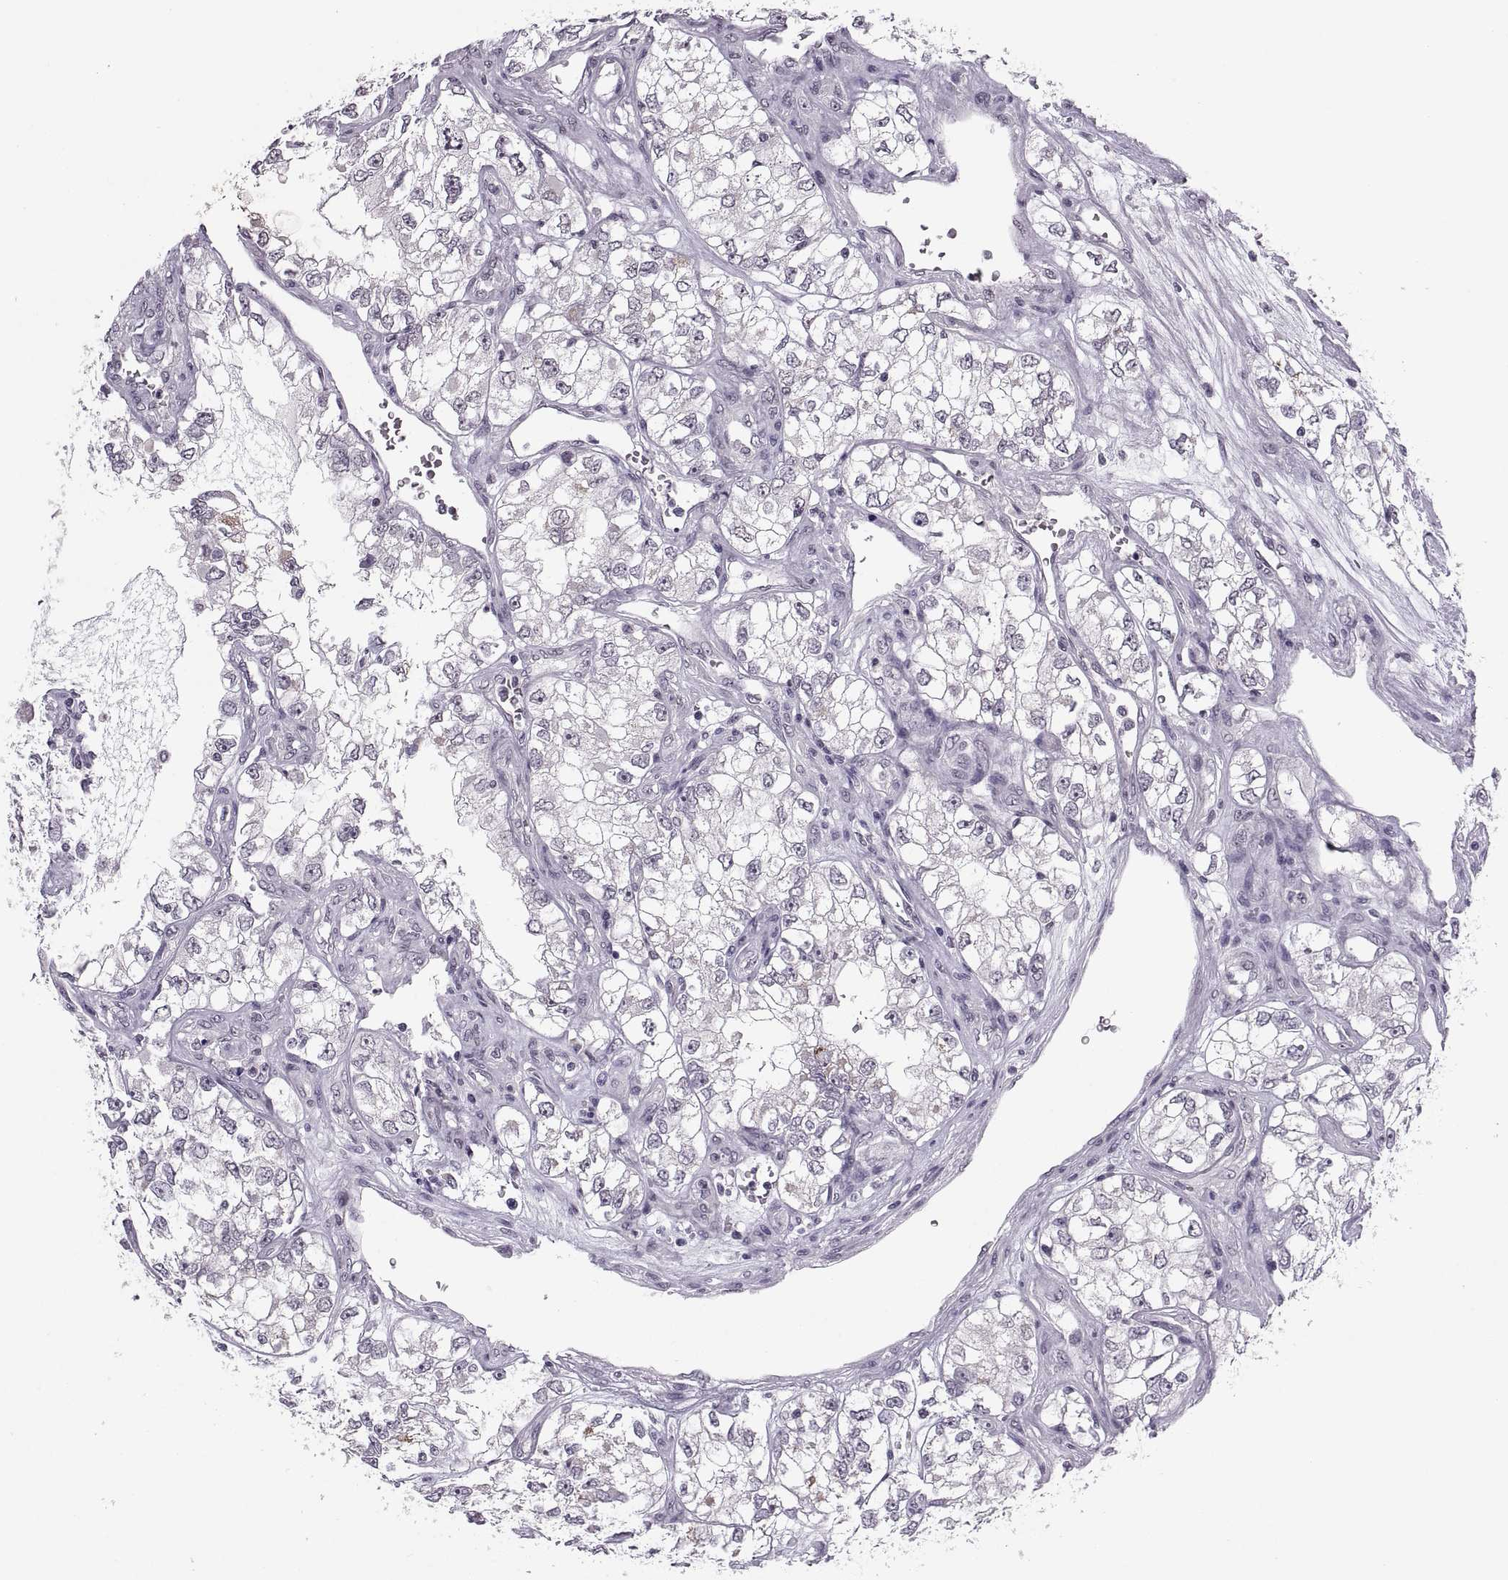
{"staining": {"intensity": "negative", "quantity": "none", "location": "none"}, "tissue": "renal cancer", "cell_type": "Tumor cells", "image_type": "cancer", "snomed": [{"axis": "morphology", "description": "Adenocarcinoma, NOS"}, {"axis": "topography", "description": "Kidney"}], "caption": "Image shows no significant protein positivity in tumor cells of renal cancer.", "gene": "OTP", "patient": {"sex": "female", "age": 59}}